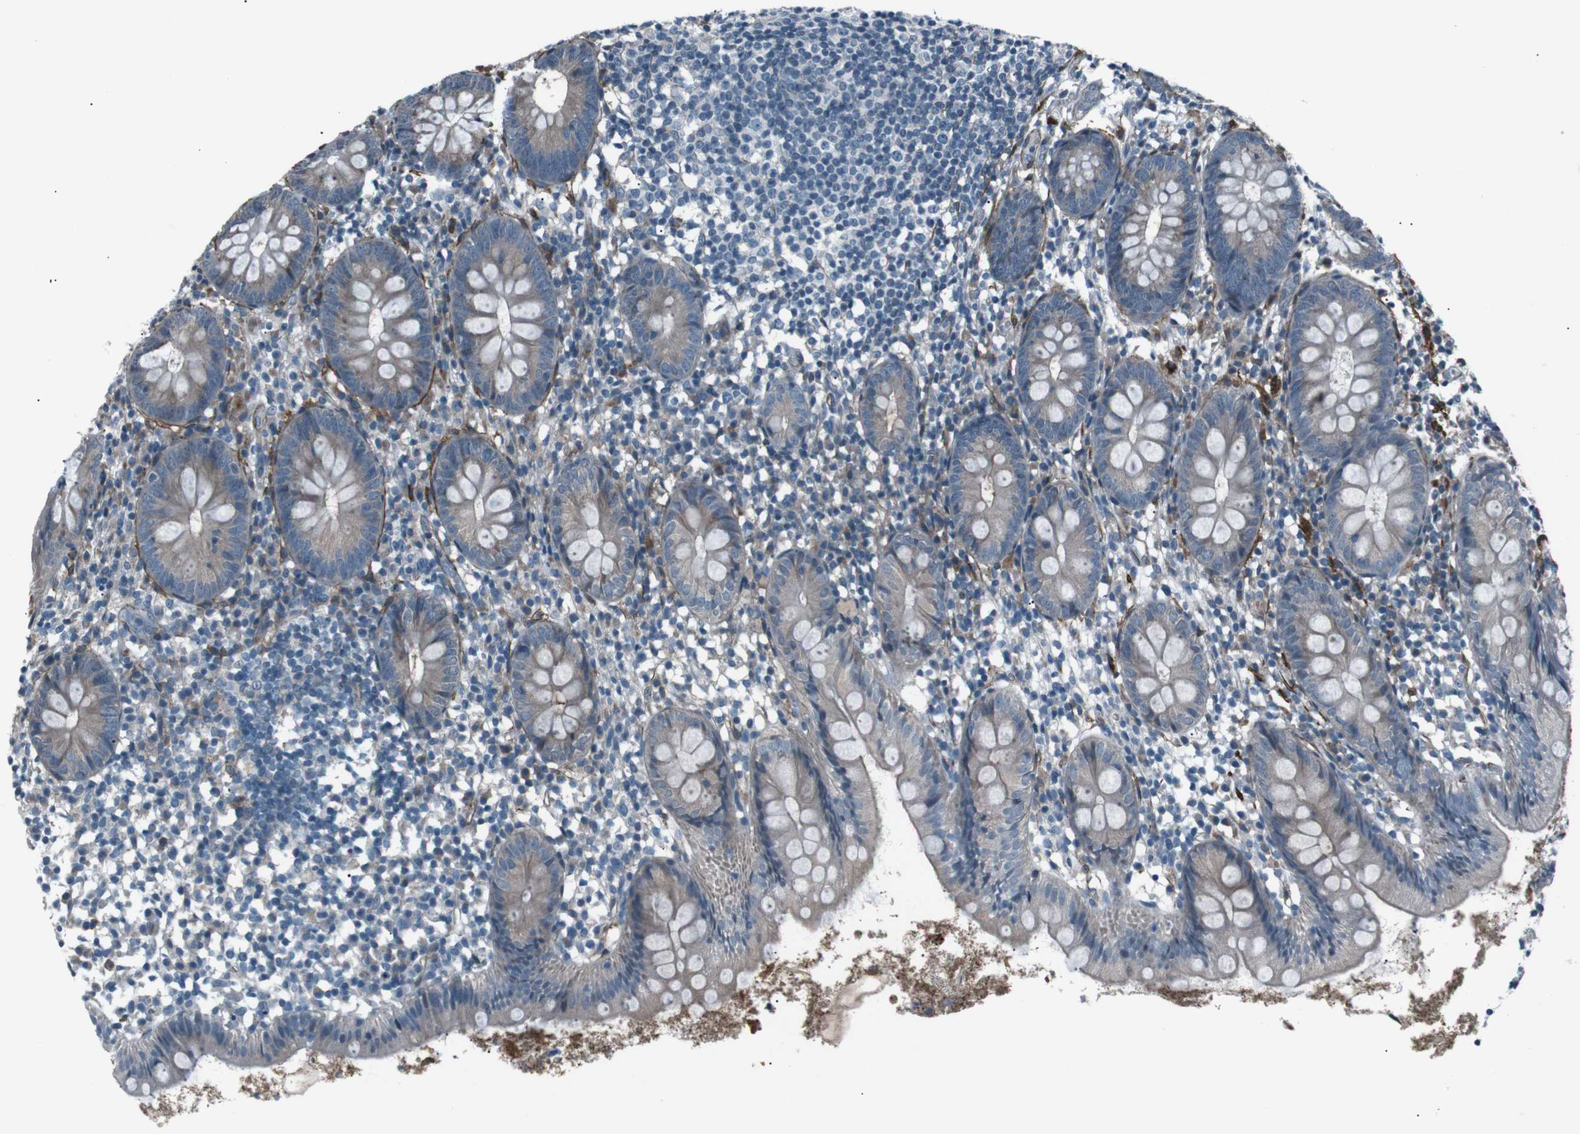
{"staining": {"intensity": "moderate", "quantity": "25%-75%", "location": "cytoplasmic/membranous"}, "tissue": "appendix", "cell_type": "Glandular cells", "image_type": "normal", "snomed": [{"axis": "morphology", "description": "Normal tissue, NOS"}, {"axis": "topography", "description": "Appendix"}], "caption": "Glandular cells display moderate cytoplasmic/membranous staining in approximately 25%-75% of cells in benign appendix.", "gene": "PDLIM5", "patient": {"sex": "female", "age": 20}}